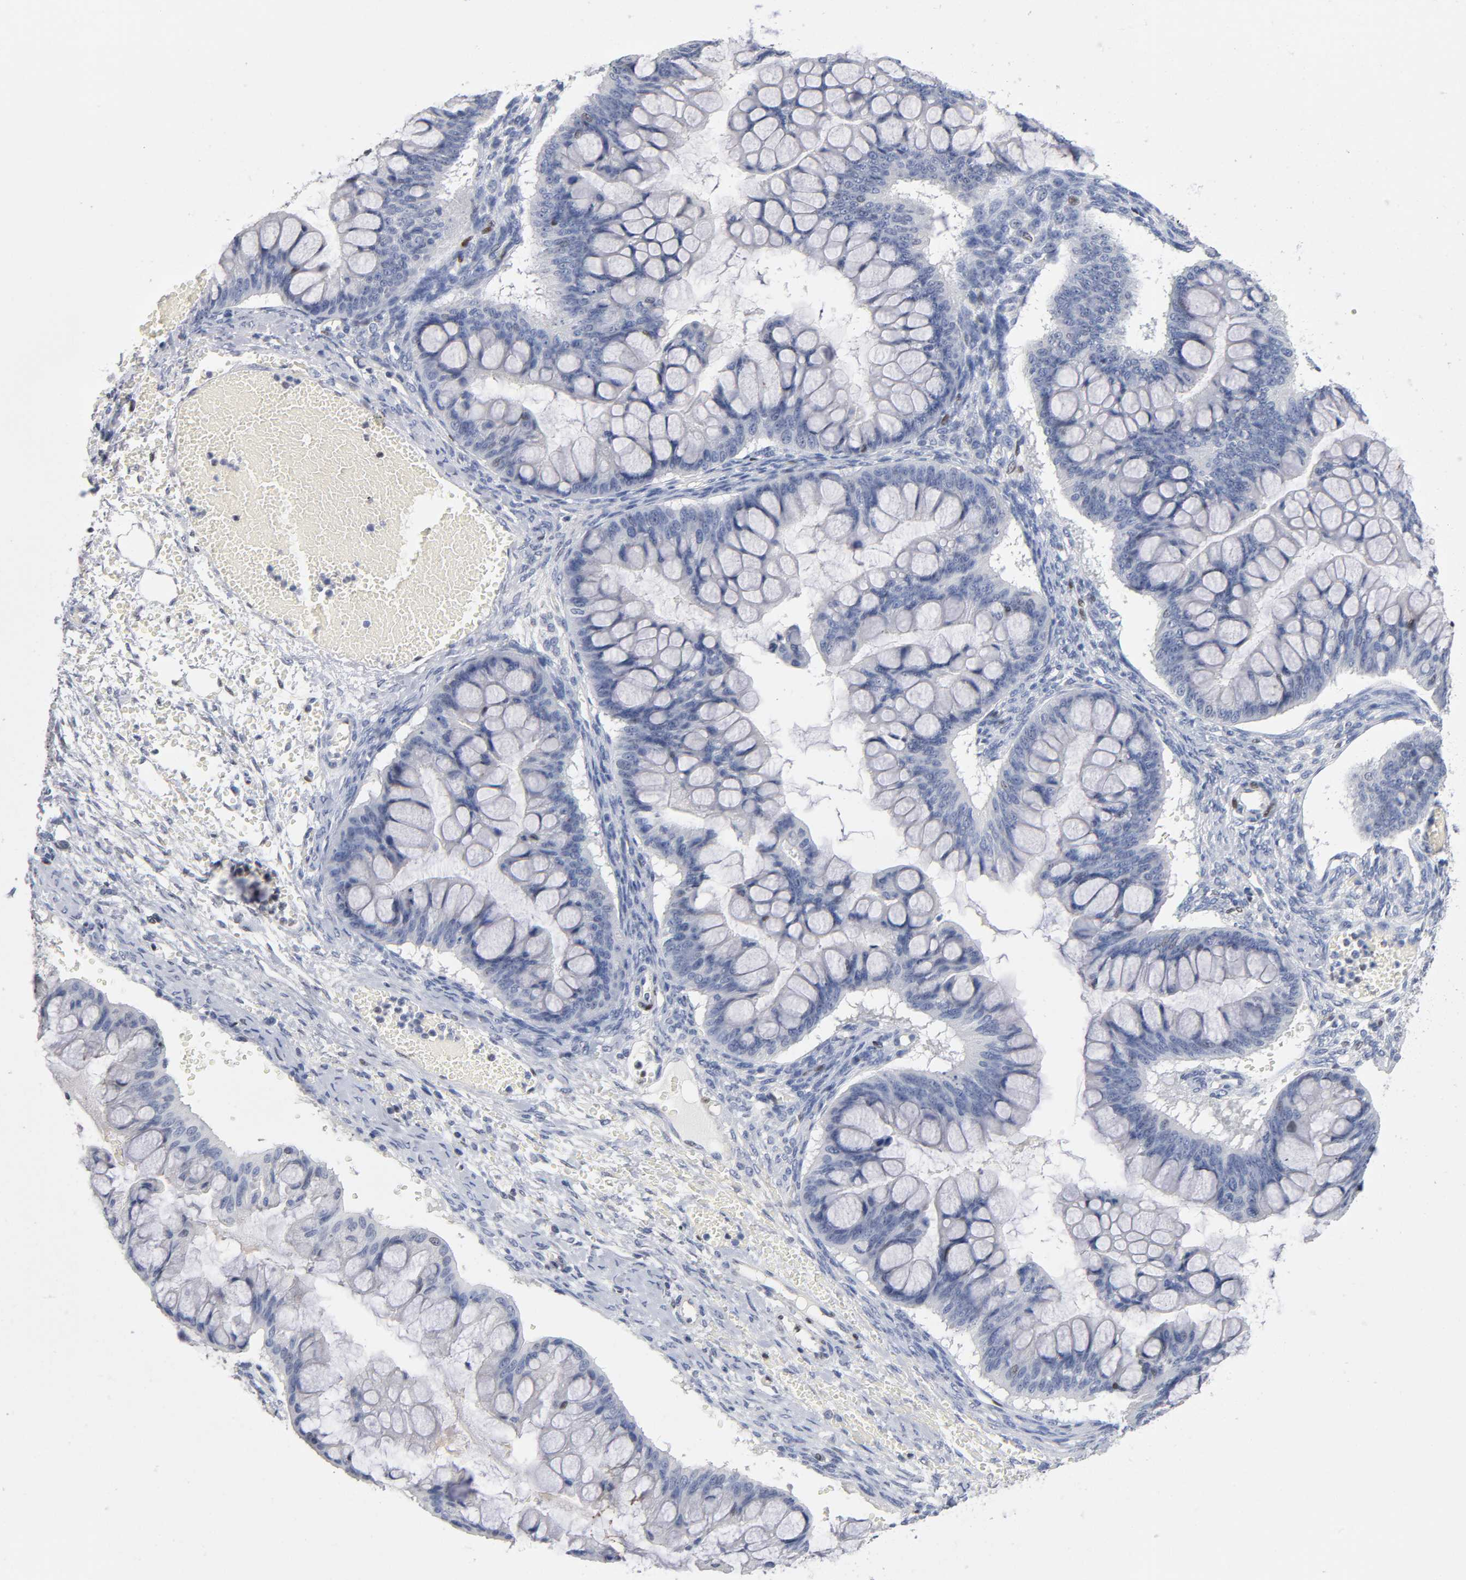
{"staining": {"intensity": "negative", "quantity": "none", "location": "none"}, "tissue": "ovarian cancer", "cell_type": "Tumor cells", "image_type": "cancer", "snomed": [{"axis": "morphology", "description": "Cystadenocarcinoma, mucinous, NOS"}, {"axis": "topography", "description": "Ovary"}], "caption": "The micrograph demonstrates no significant positivity in tumor cells of mucinous cystadenocarcinoma (ovarian).", "gene": "SP3", "patient": {"sex": "female", "age": 73}}